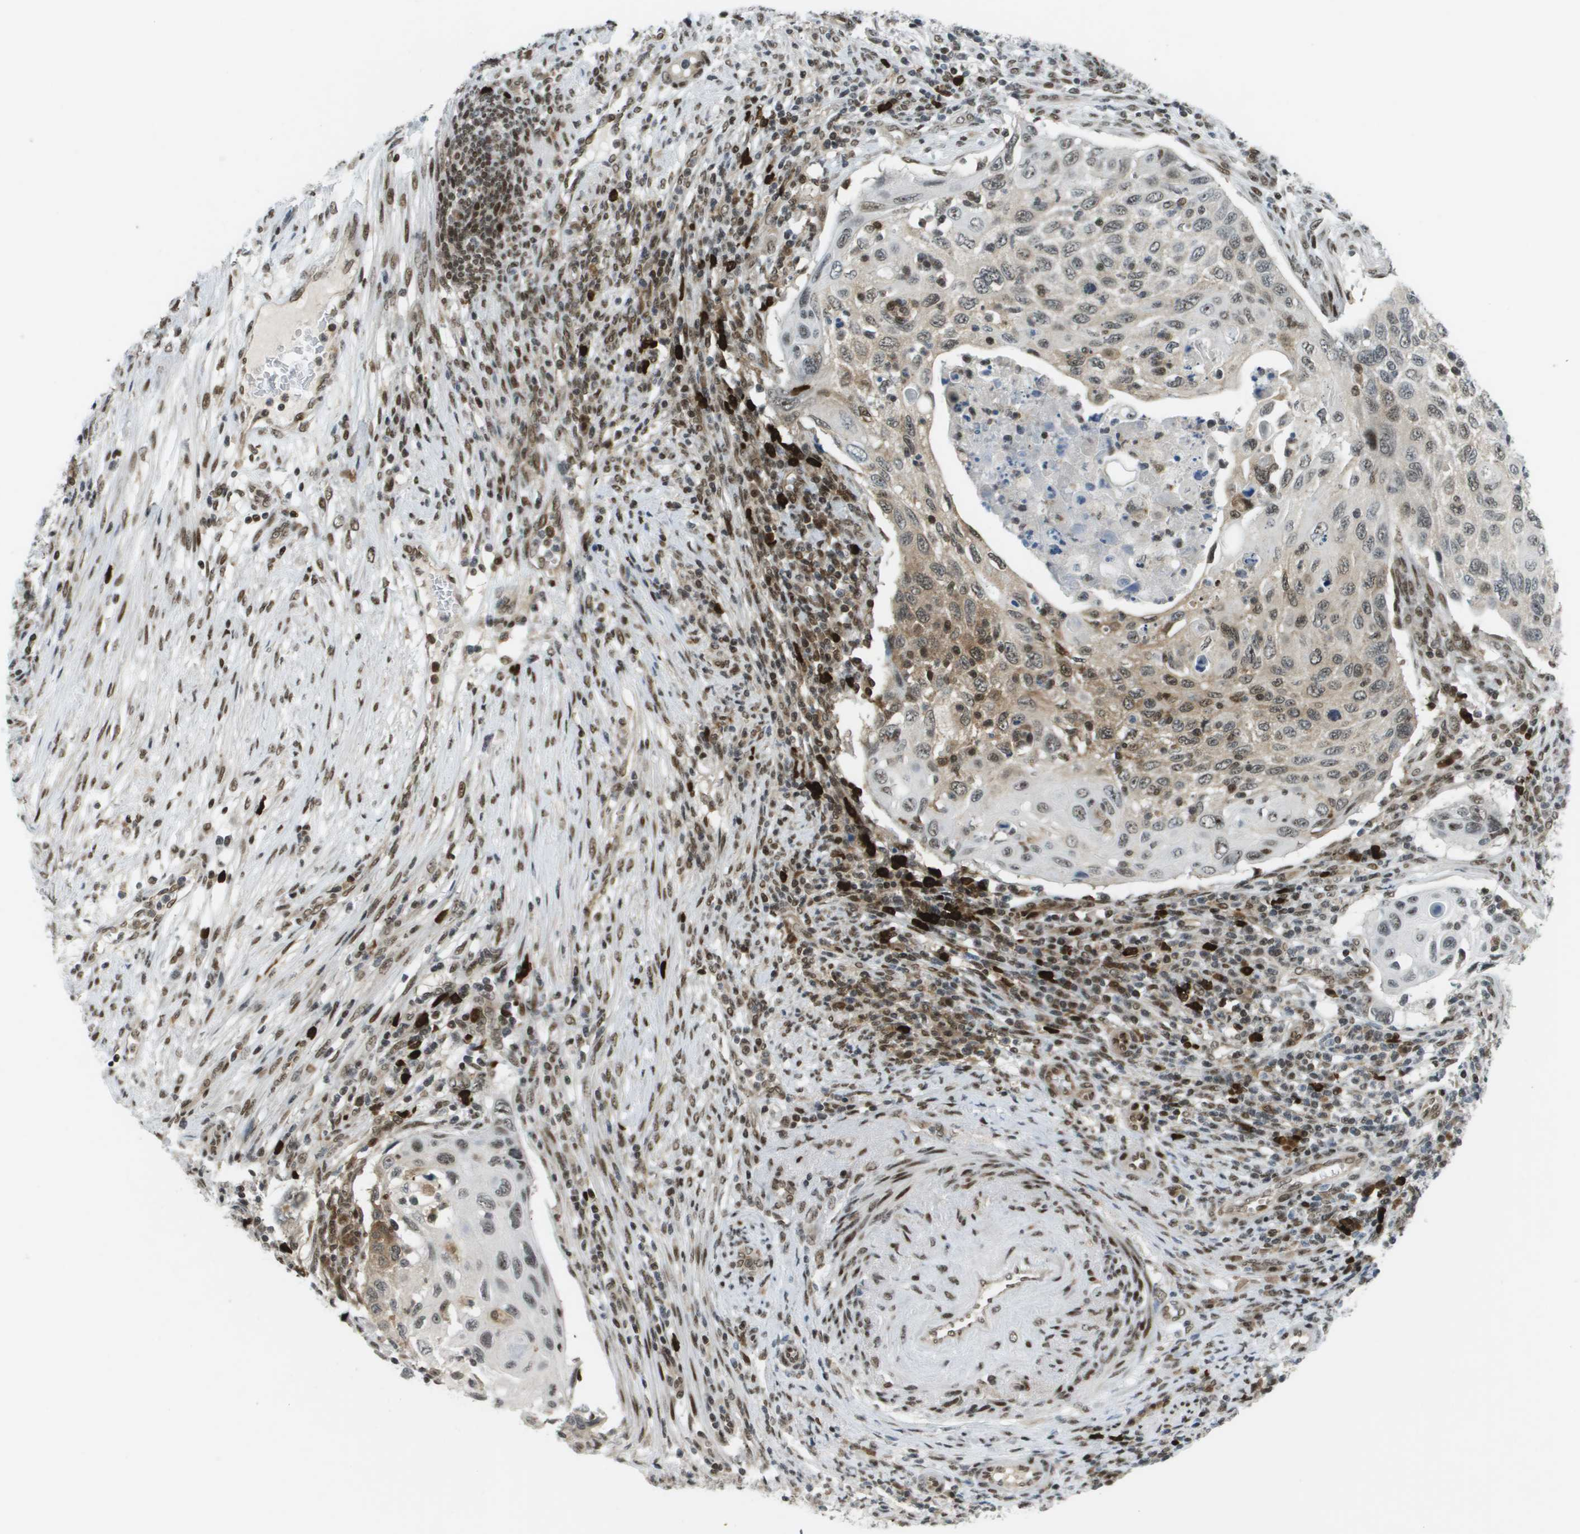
{"staining": {"intensity": "moderate", "quantity": "<25%", "location": "cytoplasmic/membranous,nuclear"}, "tissue": "cervical cancer", "cell_type": "Tumor cells", "image_type": "cancer", "snomed": [{"axis": "morphology", "description": "Squamous cell carcinoma, NOS"}, {"axis": "topography", "description": "Cervix"}], "caption": "Cervical cancer stained for a protein (brown) demonstrates moderate cytoplasmic/membranous and nuclear positive expression in approximately <25% of tumor cells.", "gene": "IRF7", "patient": {"sex": "female", "age": 70}}